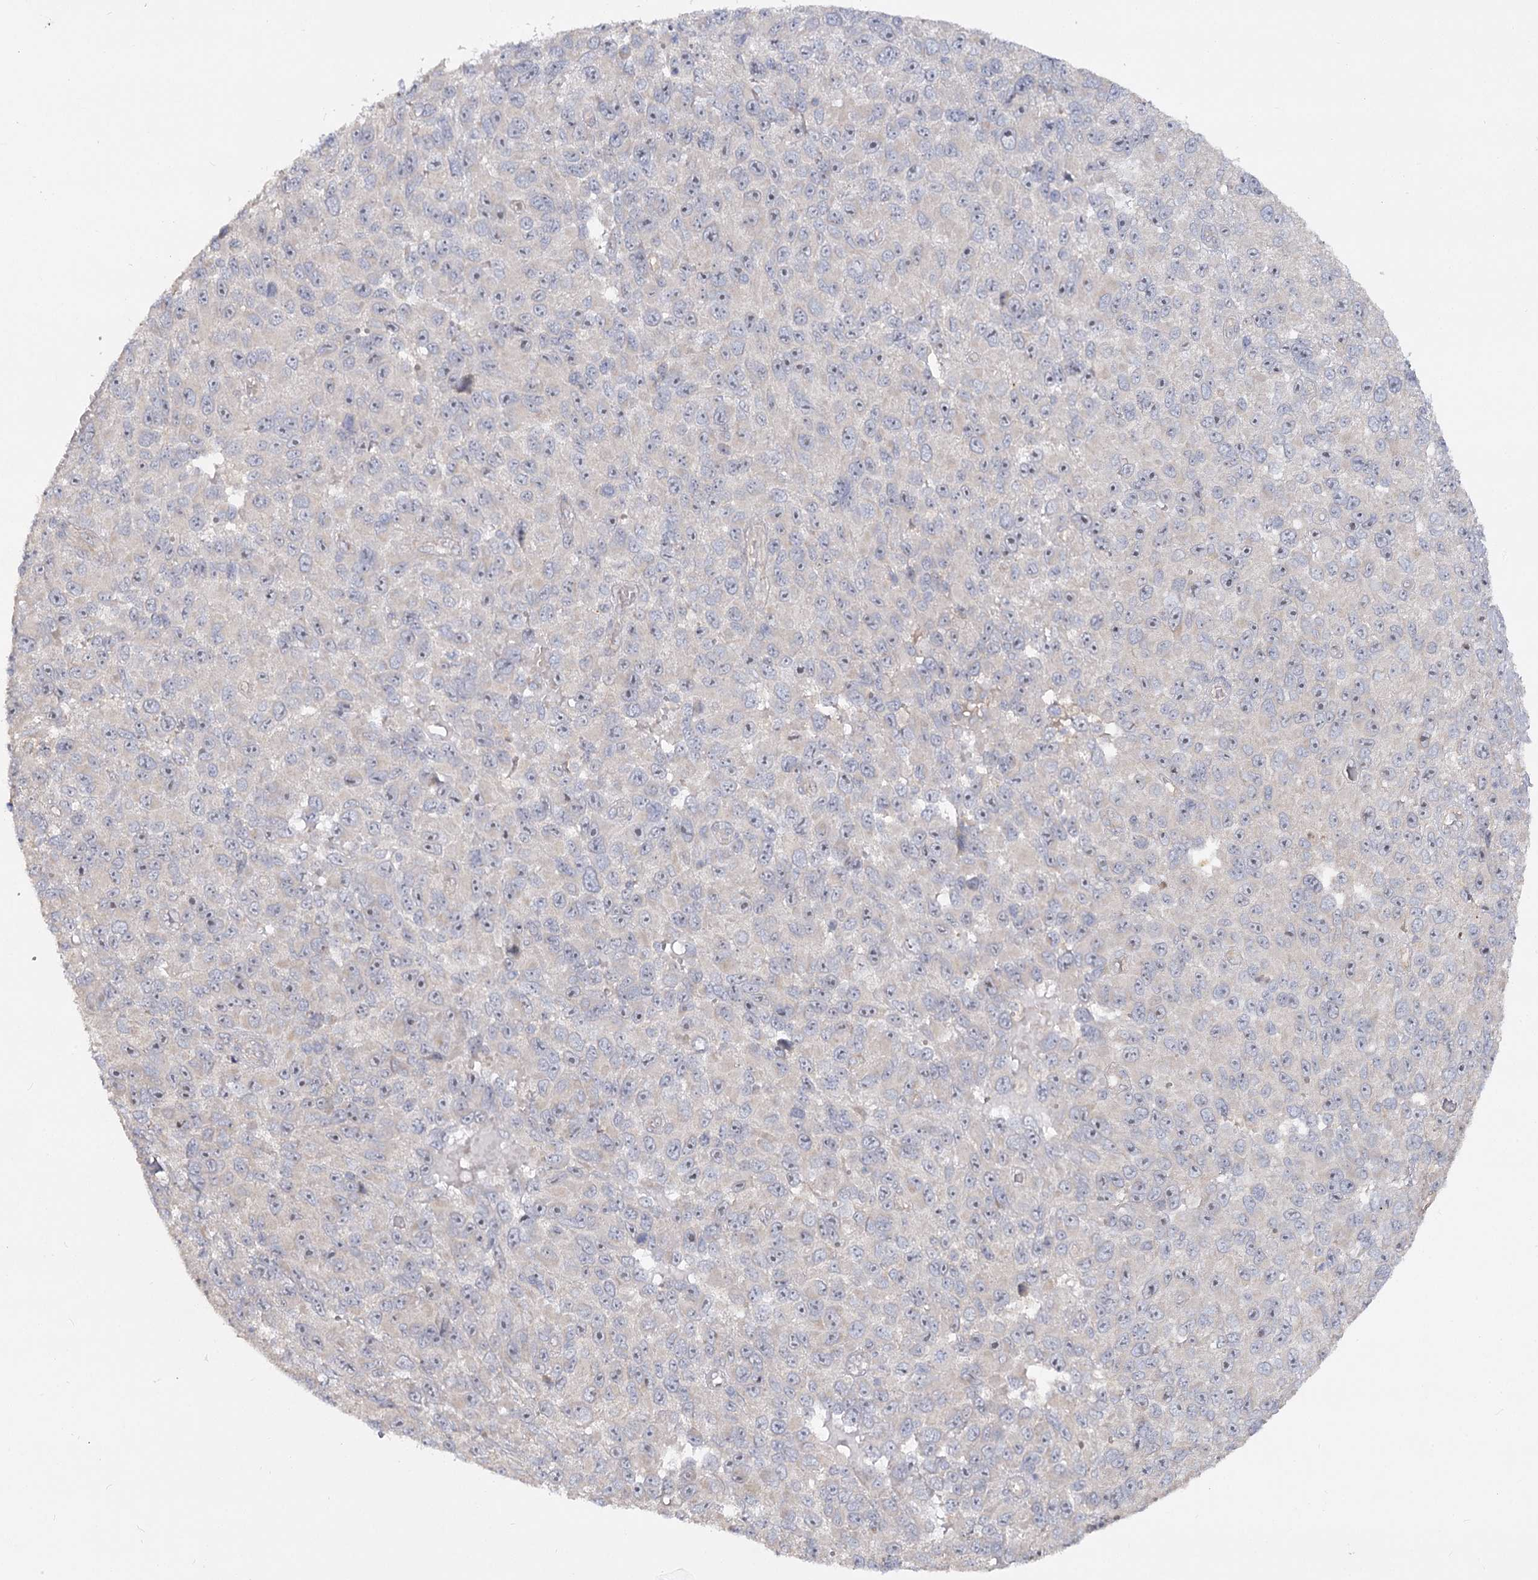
{"staining": {"intensity": "weak", "quantity": "<25%", "location": "nuclear"}, "tissue": "melanoma", "cell_type": "Tumor cells", "image_type": "cancer", "snomed": [{"axis": "morphology", "description": "Malignant melanoma, NOS"}, {"axis": "topography", "description": "Skin"}], "caption": "Malignant melanoma was stained to show a protein in brown. There is no significant positivity in tumor cells.", "gene": "ANGPTL5", "patient": {"sex": "female", "age": 96}}